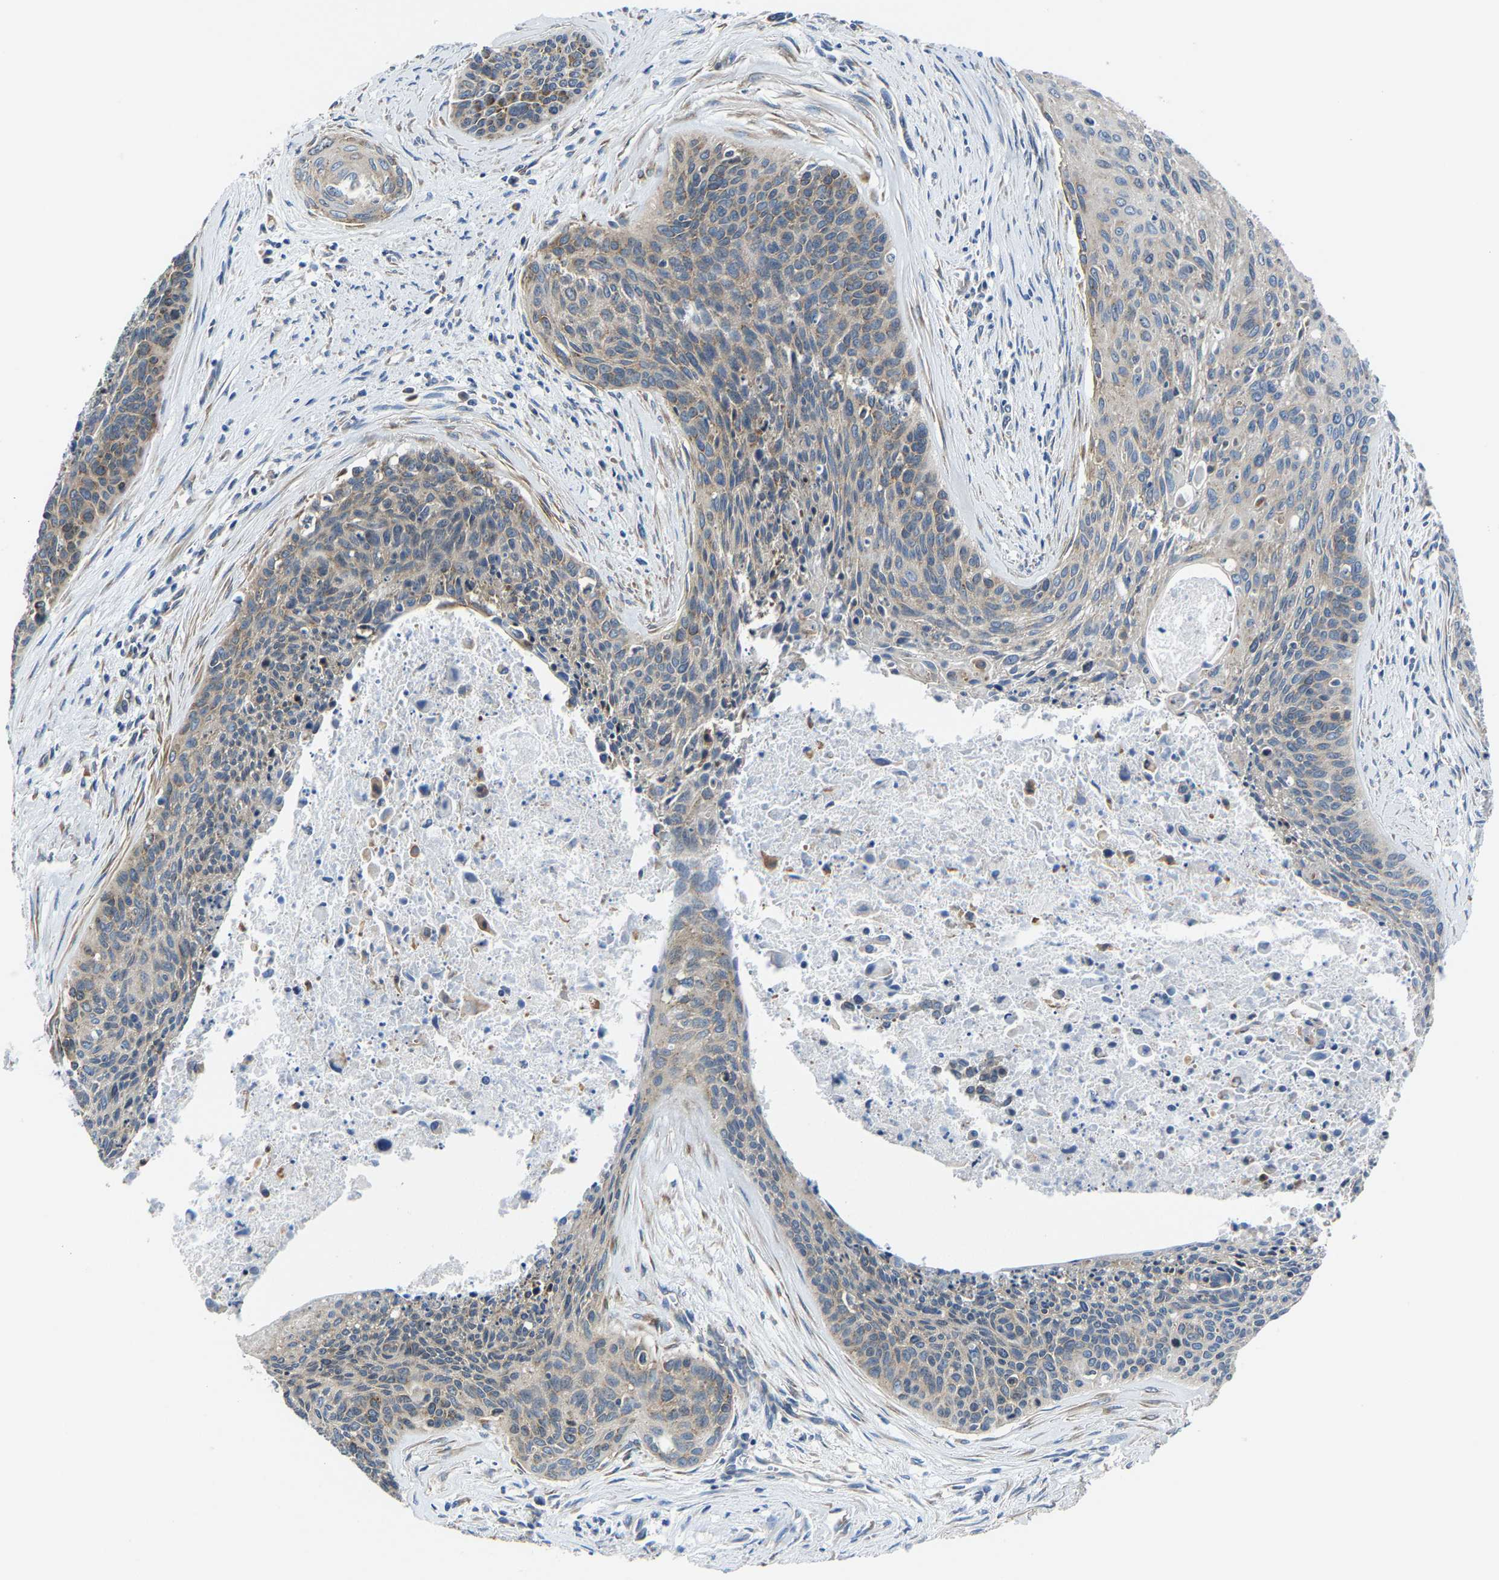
{"staining": {"intensity": "moderate", "quantity": "25%-75%", "location": "cytoplasmic/membranous"}, "tissue": "cervical cancer", "cell_type": "Tumor cells", "image_type": "cancer", "snomed": [{"axis": "morphology", "description": "Squamous cell carcinoma, NOS"}, {"axis": "topography", "description": "Cervix"}], "caption": "Cervical cancer stained with immunohistochemistry reveals moderate cytoplasmic/membranous positivity in approximately 25%-75% of tumor cells.", "gene": "G3BP2", "patient": {"sex": "female", "age": 55}}